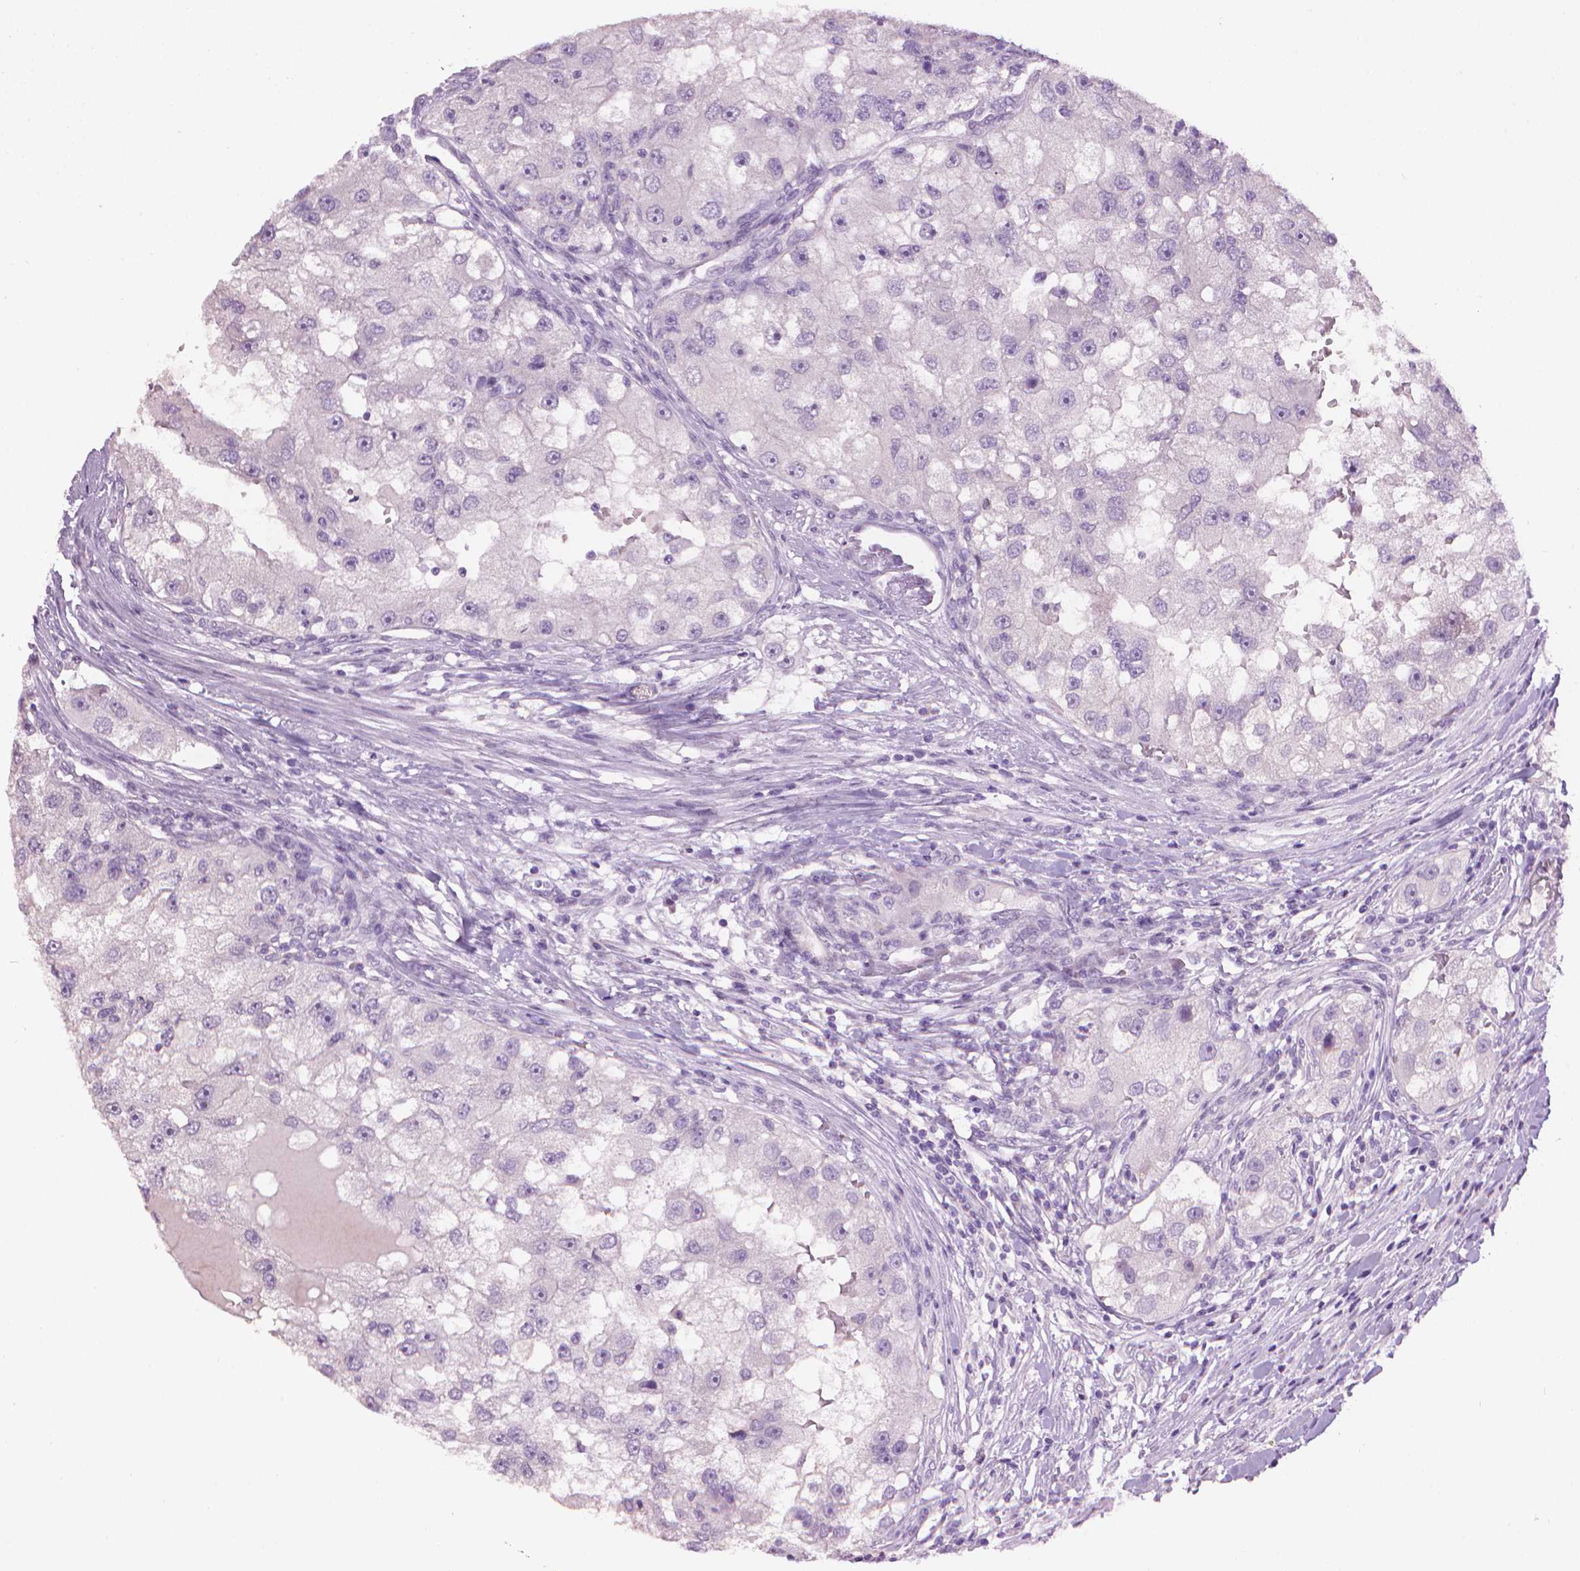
{"staining": {"intensity": "negative", "quantity": "none", "location": "none"}, "tissue": "renal cancer", "cell_type": "Tumor cells", "image_type": "cancer", "snomed": [{"axis": "morphology", "description": "Adenocarcinoma, NOS"}, {"axis": "topography", "description": "Kidney"}], "caption": "A histopathology image of human renal adenocarcinoma is negative for staining in tumor cells.", "gene": "MLANA", "patient": {"sex": "male", "age": 63}}